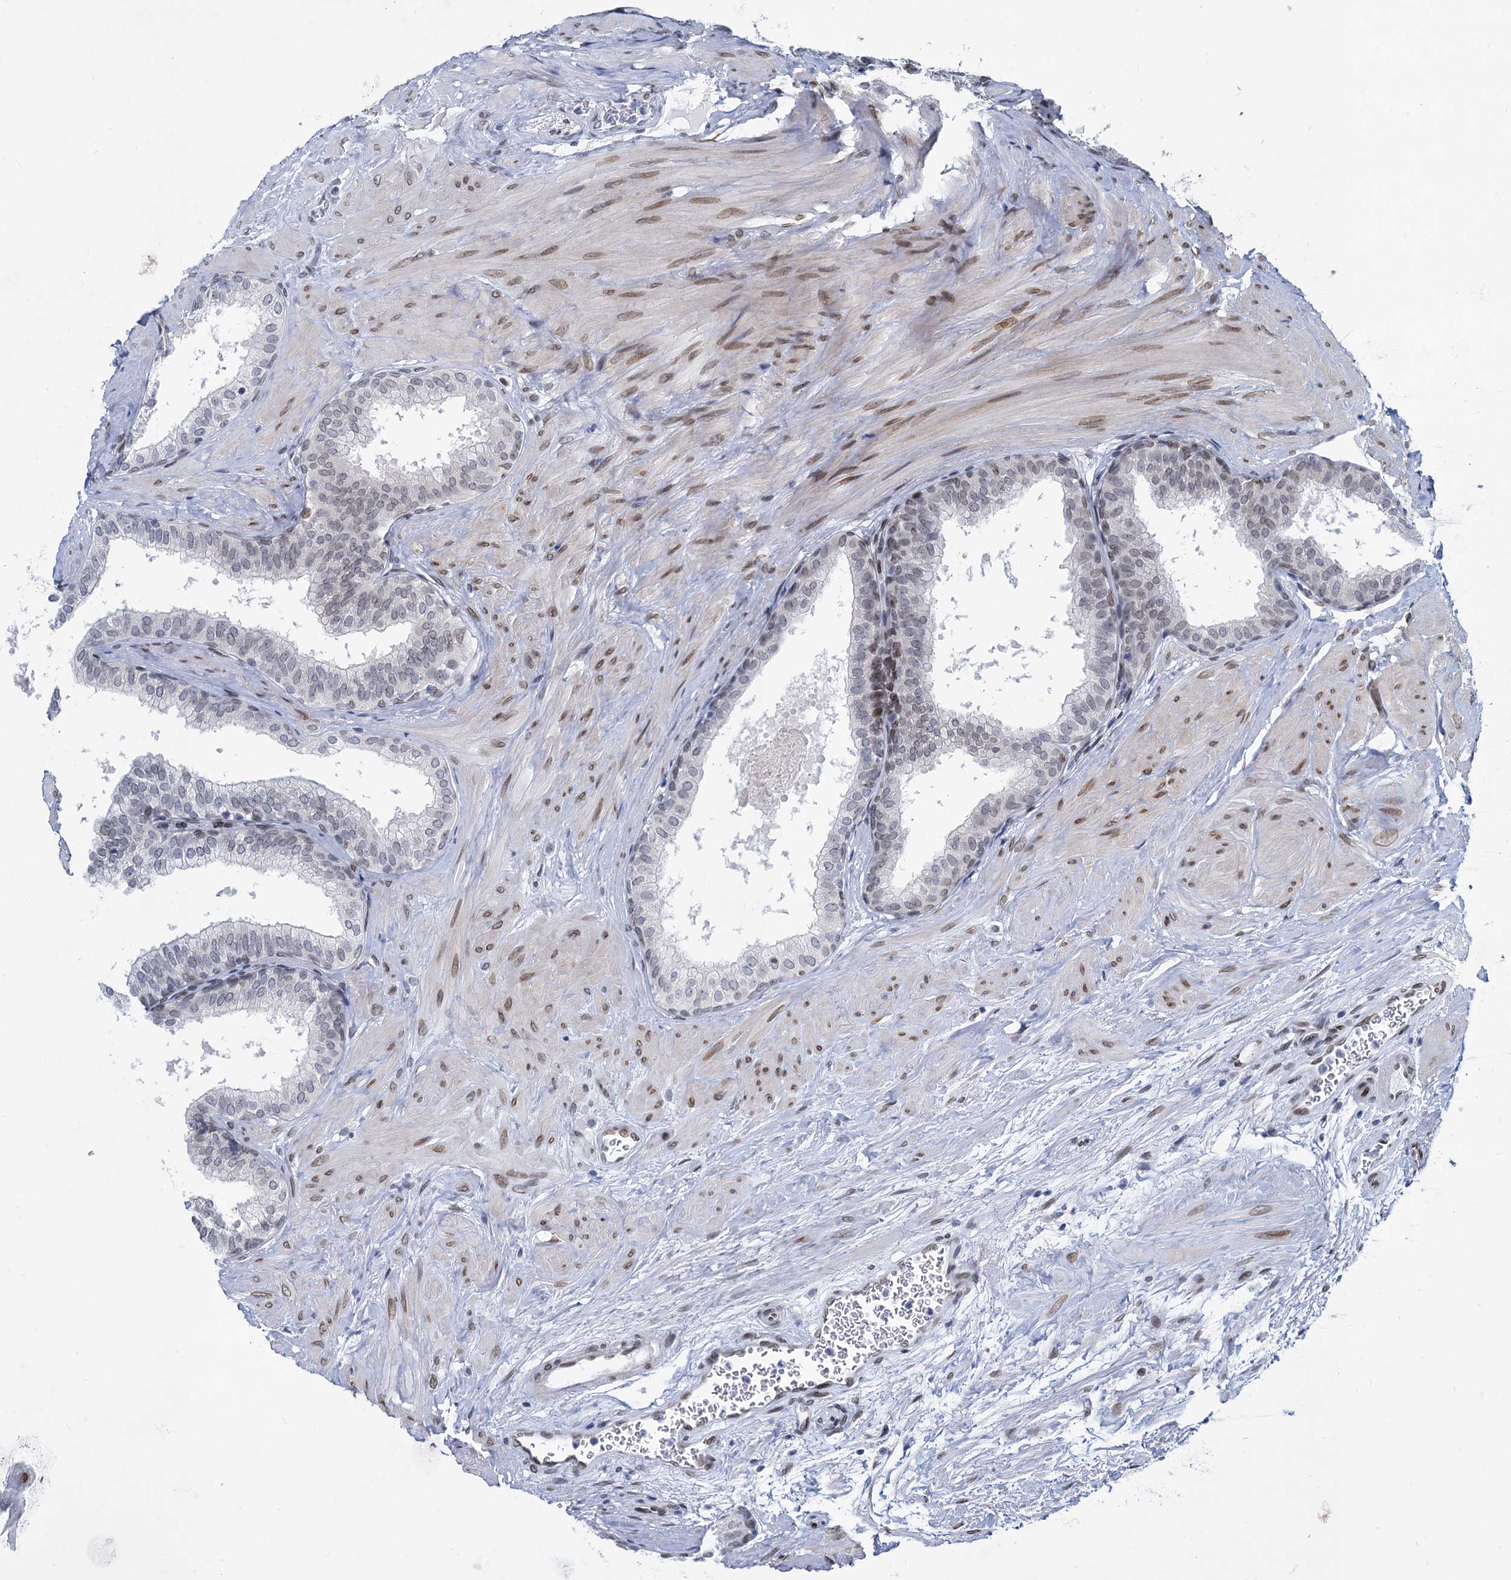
{"staining": {"intensity": "moderate", "quantity": "<25%", "location": "nuclear"}, "tissue": "prostate", "cell_type": "Glandular cells", "image_type": "normal", "snomed": [{"axis": "morphology", "description": "Normal tissue, NOS"}, {"axis": "topography", "description": "Prostate"}], "caption": "A histopathology image of human prostate stained for a protein reveals moderate nuclear brown staining in glandular cells.", "gene": "PRSS35", "patient": {"sex": "male", "age": 60}}